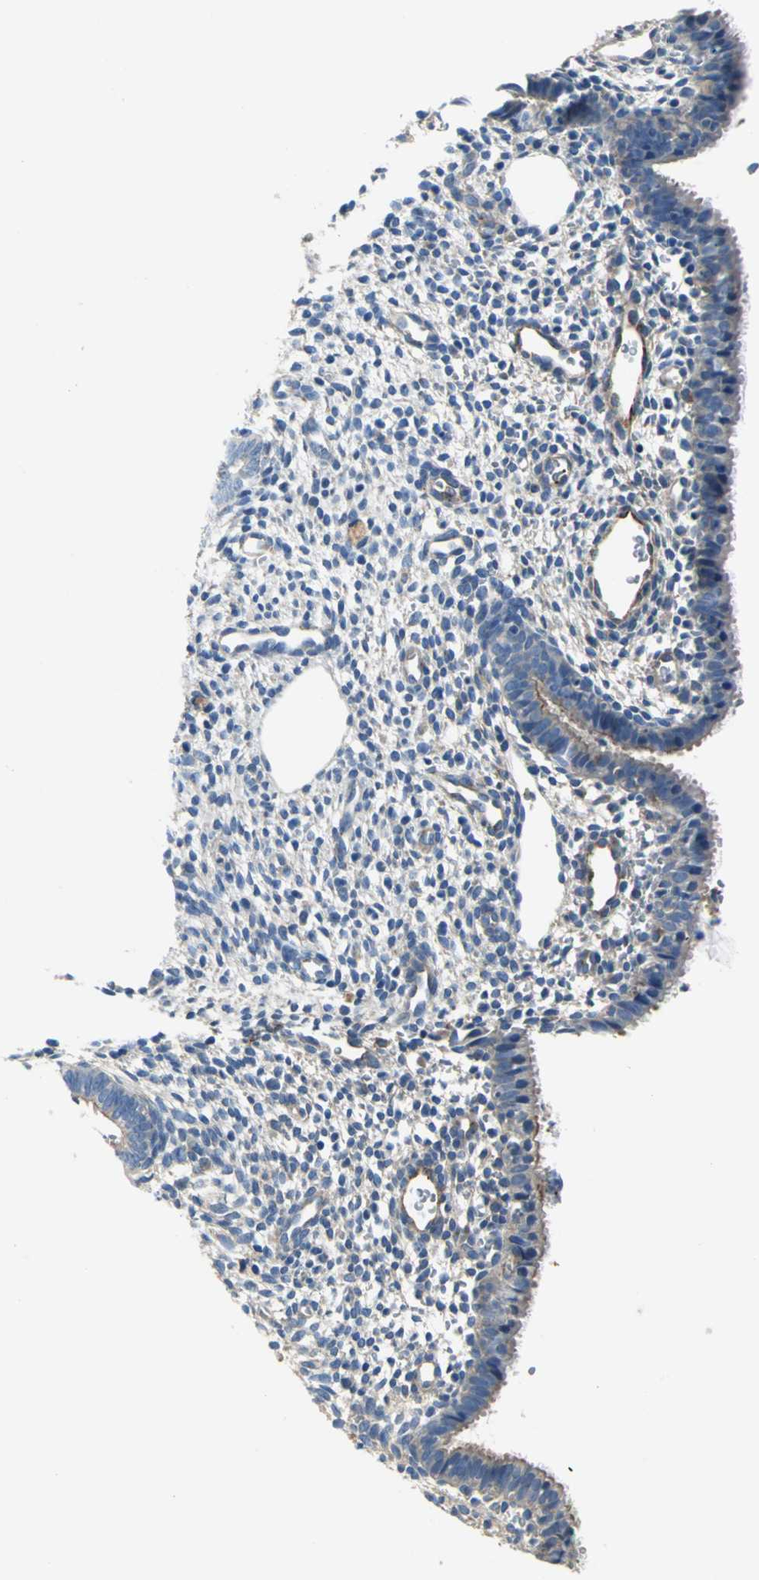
{"staining": {"intensity": "negative", "quantity": "none", "location": "none"}, "tissue": "endometrium", "cell_type": "Cells in endometrial stroma", "image_type": "normal", "snomed": [{"axis": "morphology", "description": "Normal tissue, NOS"}, {"axis": "topography", "description": "Endometrium"}], "caption": "A high-resolution histopathology image shows immunohistochemistry (IHC) staining of benign endometrium, which shows no significant positivity in cells in endometrial stroma.", "gene": "SELP", "patient": {"sex": "female", "age": 27}}